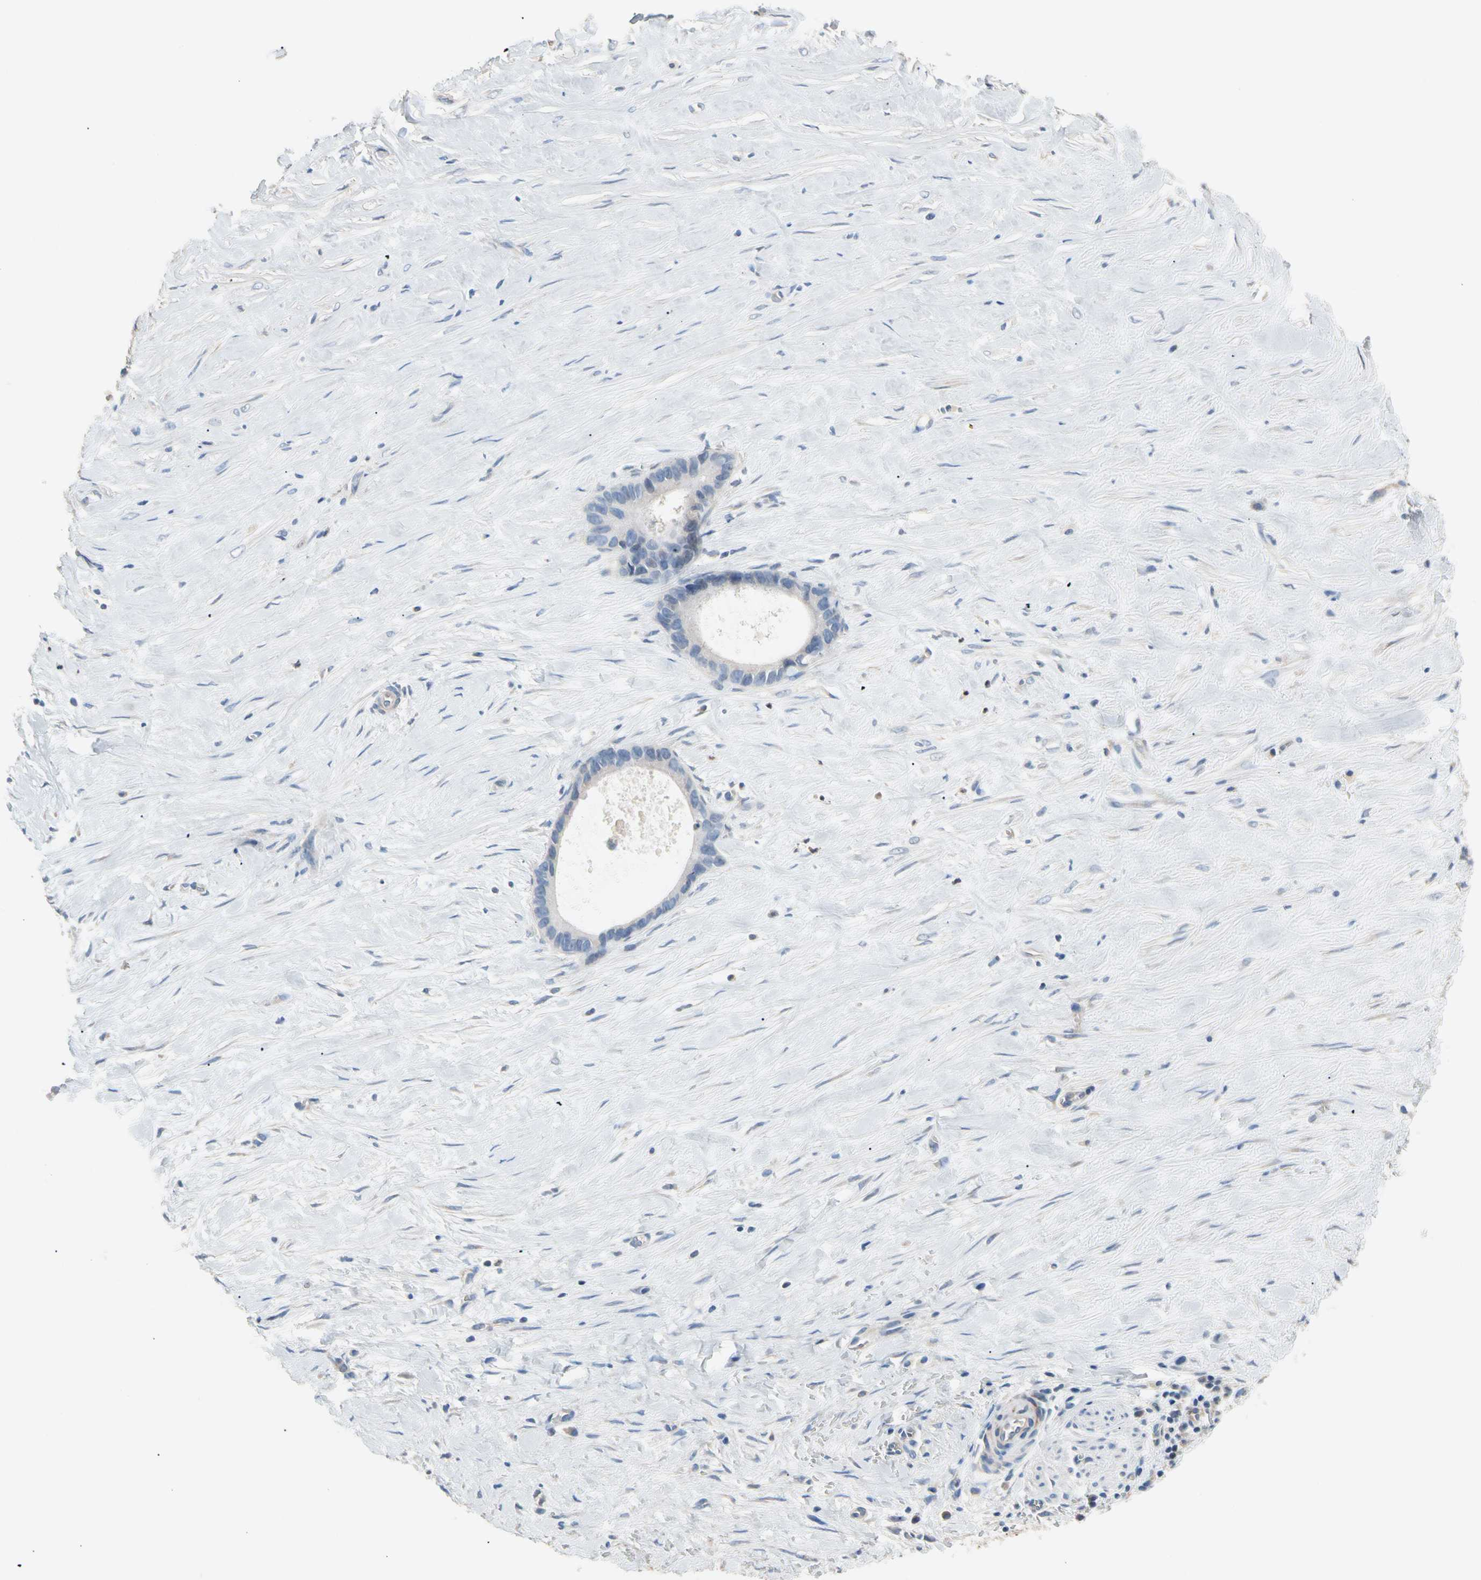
{"staining": {"intensity": "negative", "quantity": "none", "location": "none"}, "tissue": "liver cancer", "cell_type": "Tumor cells", "image_type": "cancer", "snomed": [{"axis": "morphology", "description": "Cholangiocarcinoma"}, {"axis": "topography", "description": "Liver"}], "caption": "Immunohistochemistry of human liver cancer exhibits no expression in tumor cells.", "gene": "BBOX1", "patient": {"sex": "female", "age": 55}}